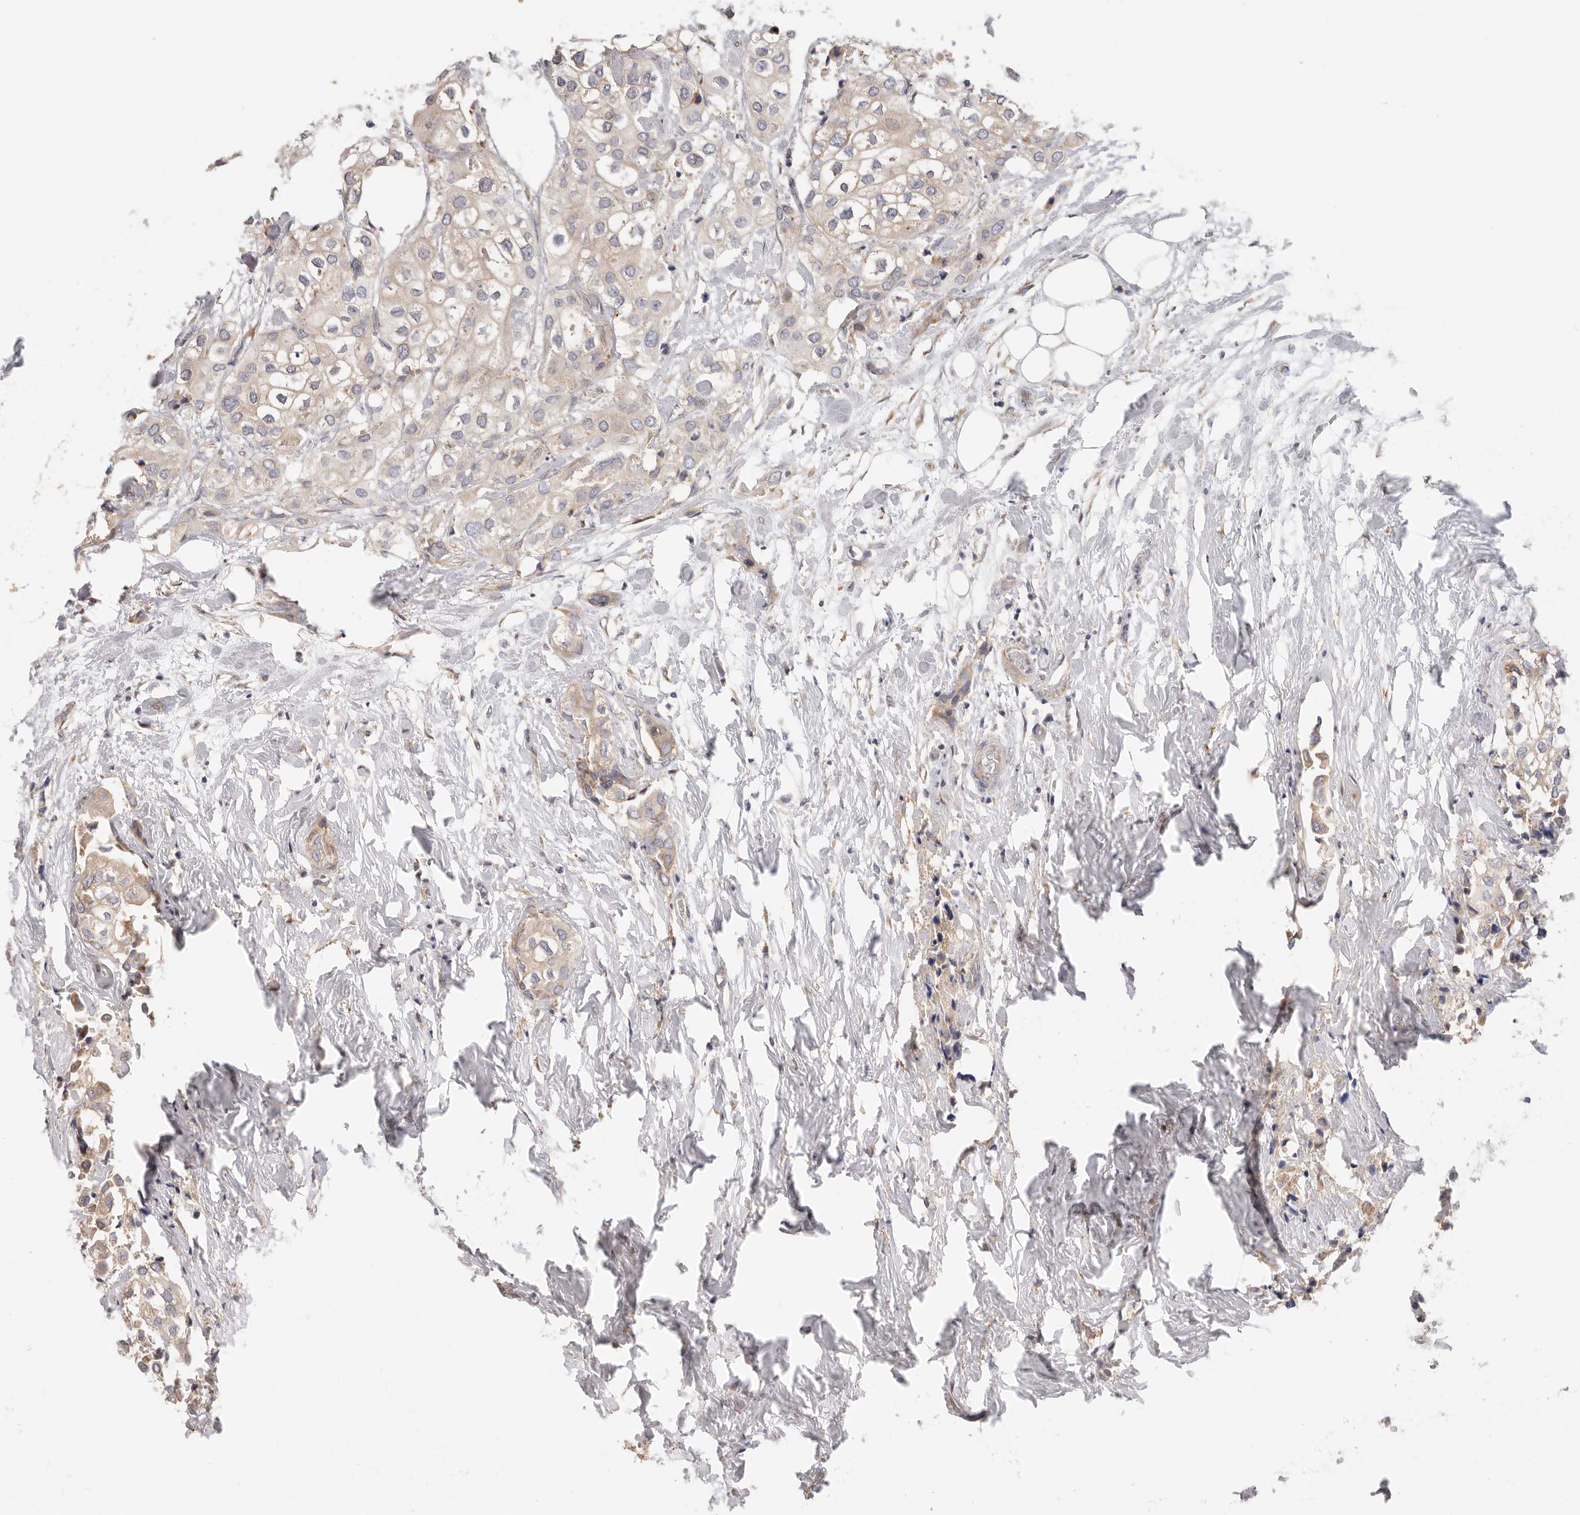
{"staining": {"intensity": "weak", "quantity": ">75%", "location": "cytoplasmic/membranous"}, "tissue": "urothelial cancer", "cell_type": "Tumor cells", "image_type": "cancer", "snomed": [{"axis": "morphology", "description": "Urothelial carcinoma, High grade"}, {"axis": "topography", "description": "Urinary bladder"}], "caption": "Urothelial carcinoma (high-grade) was stained to show a protein in brown. There is low levels of weak cytoplasmic/membranous expression in about >75% of tumor cells.", "gene": "AFDN", "patient": {"sex": "male", "age": 64}}